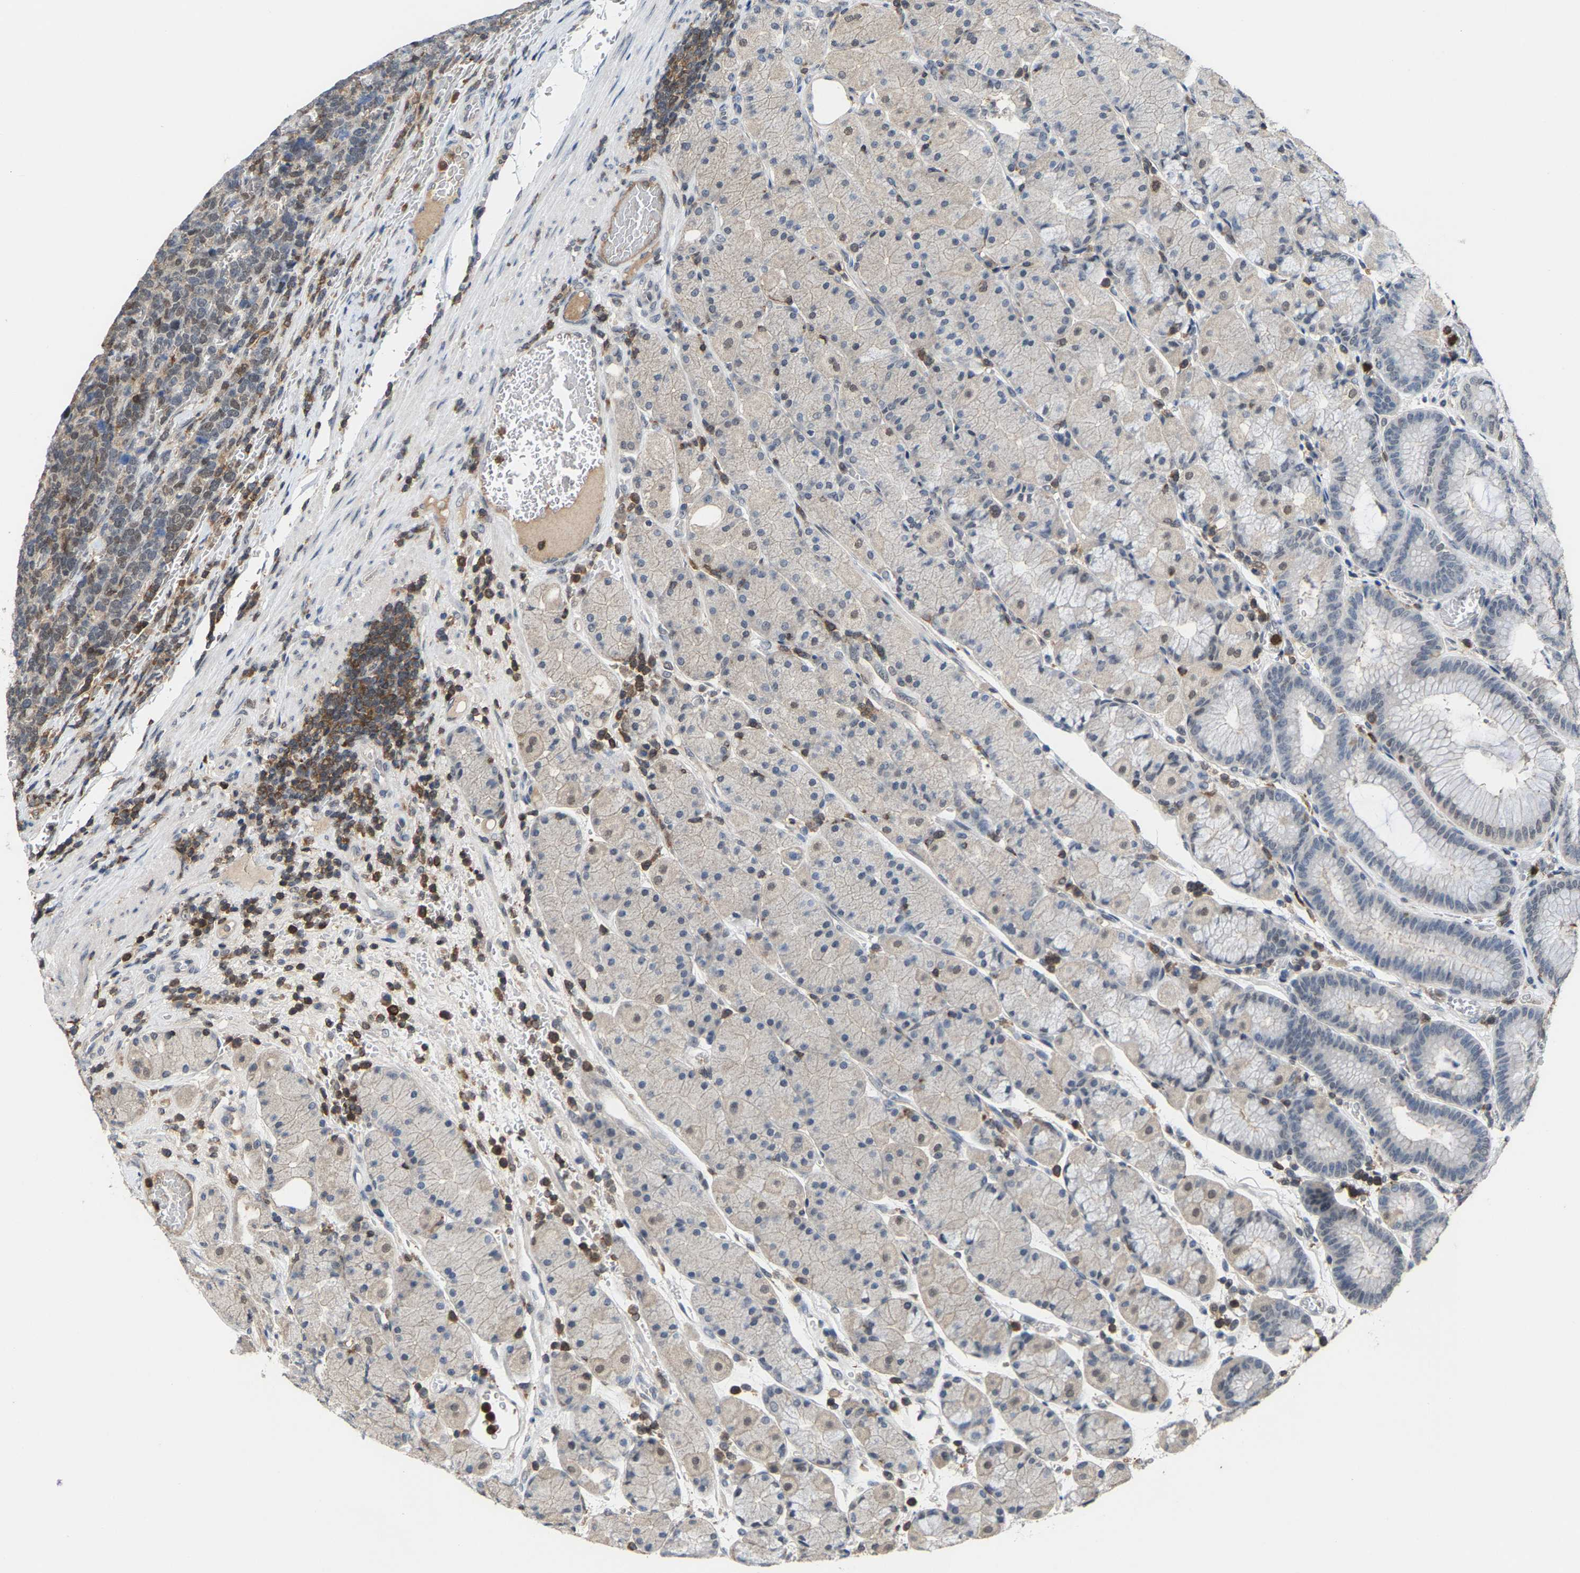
{"staining": {"intensity": "weak", "quantity": "<25%", "location": "cytoplasmic/membranous,nuclear"}, "tissue": "stomach", "cell_type": "Glandular cells", "image_type": "normal", "snomed": [{"axis": "morphology", "description": "Normal tissue, NOS"}, {"axis": "morphology", "description": "Carcinoid, malignant, NOS"}, {"axis": "topography", "description": "Stomach, upper"}], "caption": "High power microscopy image of an immunohistochemistry (IHC) image of unremarkable stomach, revealing no significant staining in glandular cells.", "gene": "FGD3", "patient": {"sex": "male", "age": 39}}